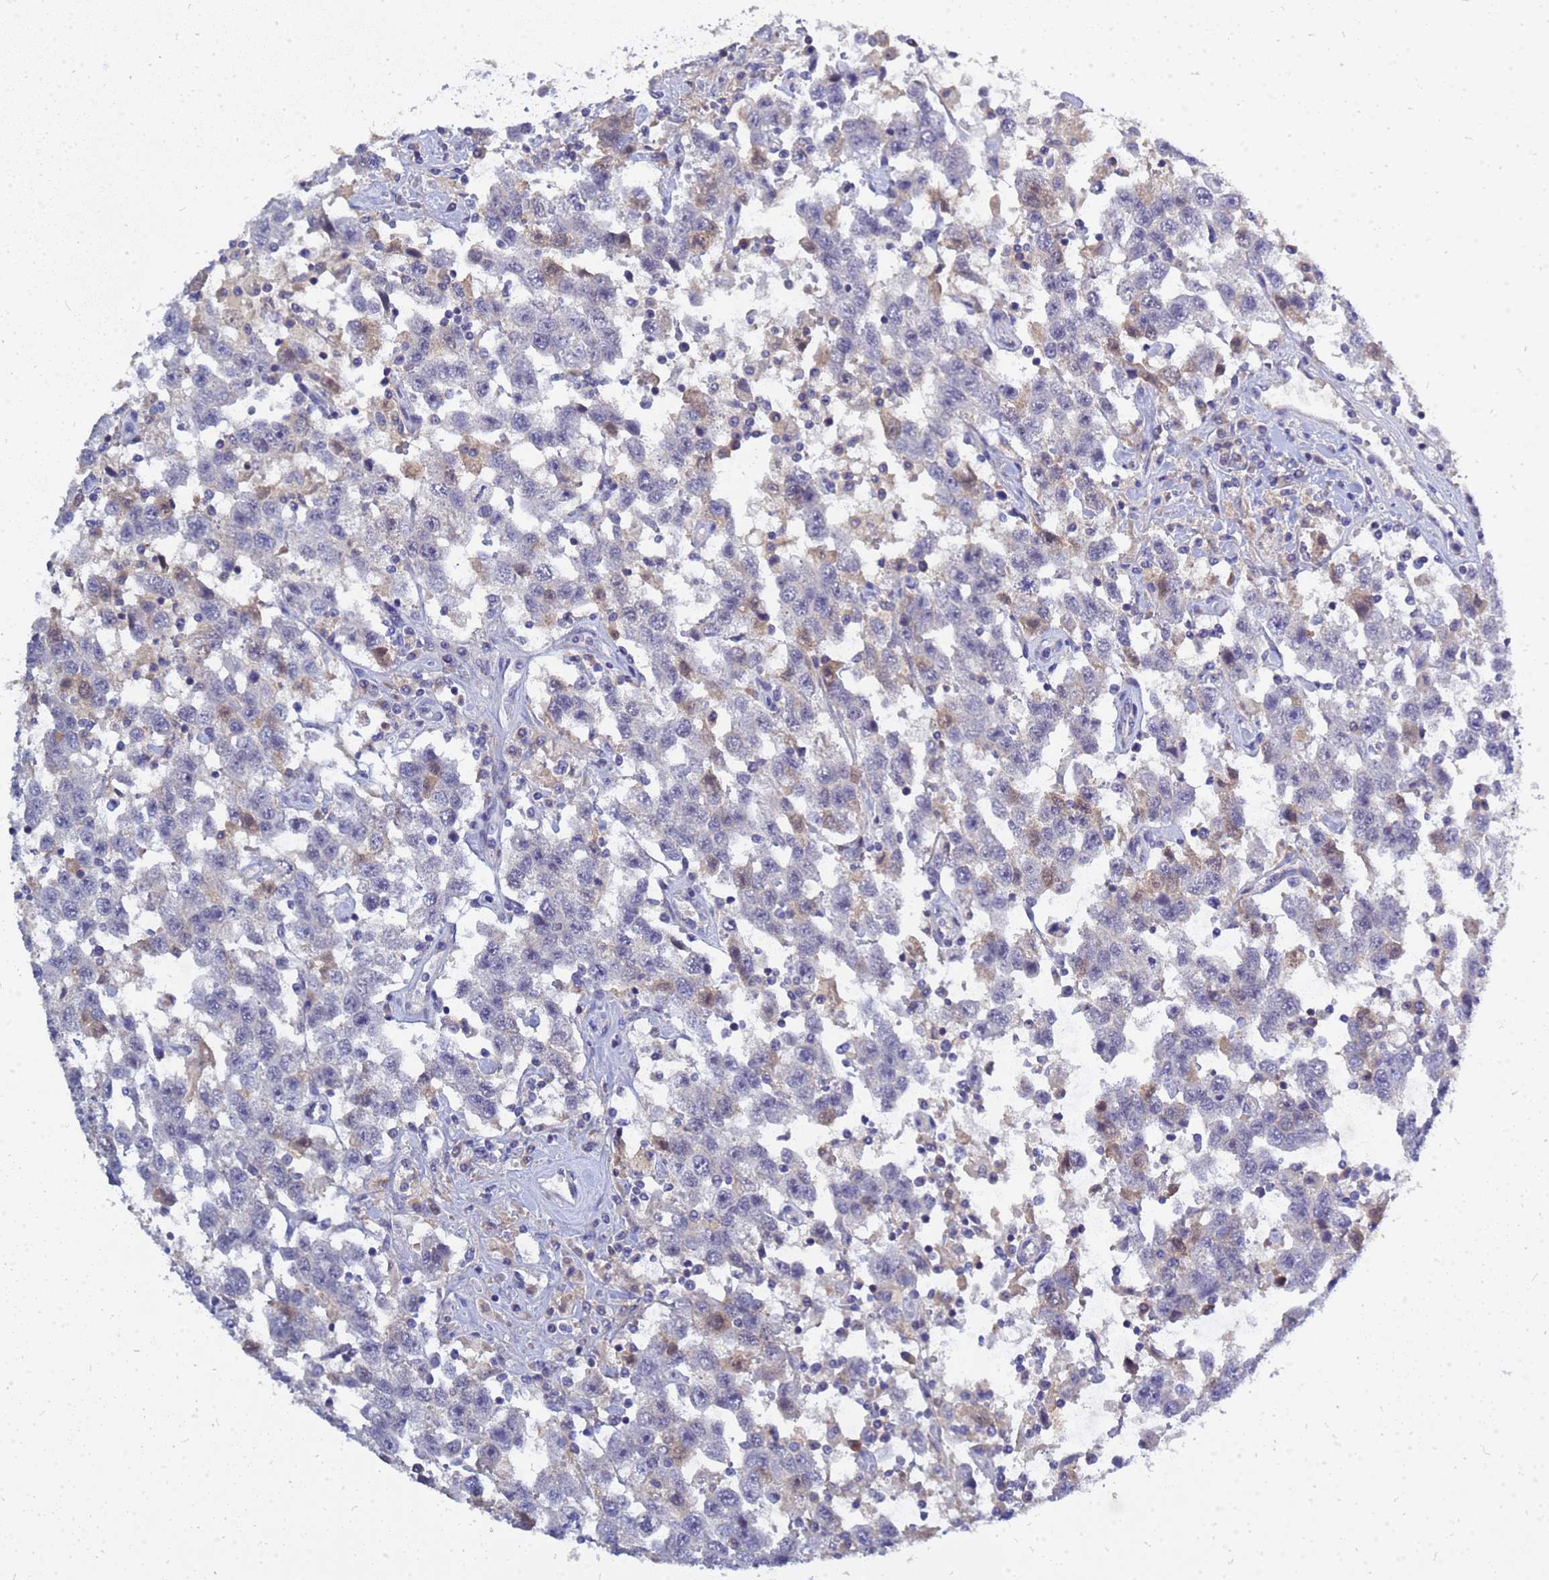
{"staining": {"intensity": "weak", "quantity": "<25%", "location": "cytoplasmic/membranous,nuclear"}, "tissue": "testis cancer", "cell_type": "Tumor cells", "image_type": "cancer", "snomed": [{"axis": "morphology", "description": "Seminoma, NOS"}, {"axis": "topography", "description": "Testis"}], "caption": "Immunohistochemistry (IHC) image of human seminoma (testis) stained for a protein (brown), which shows no staining in tumor cells.", "gene": "SRGAP3", "patient": {"sex": "male", "age": 41}}